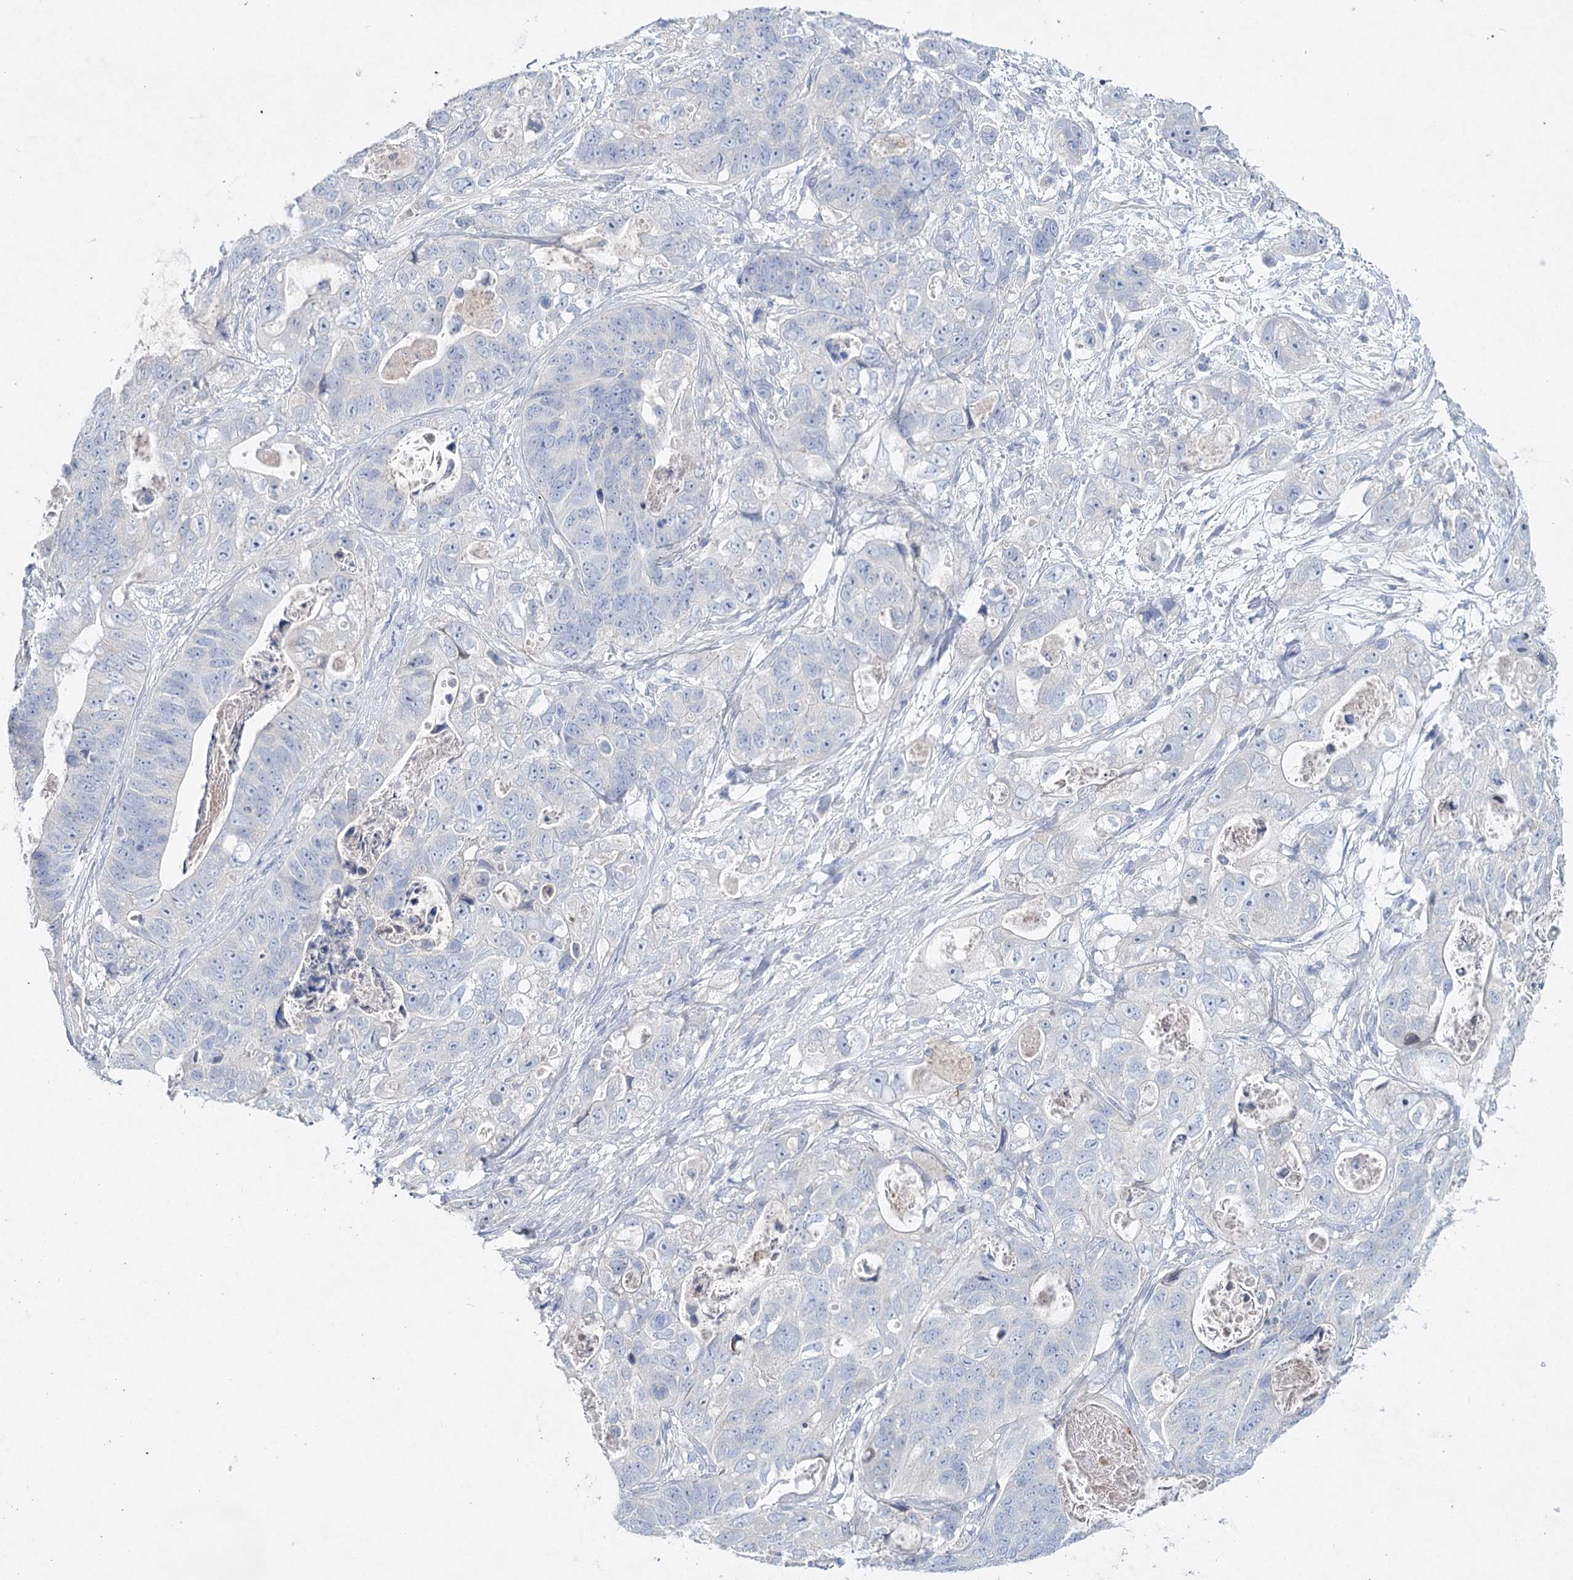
{"staining": {"intensity": "negative", "quantity": "none", "location": "none"}, "tissue": "stomach cancer", "cell_type": "Tumor cells", "image_type": "cancer", "snomed": [{"axis": "morphology", "description": "Adenocarcinoma, NOS"}, {"axis": "topography", "description": "Stomach"}], "caption": "An immunohistochemistry (IHC) histopathology image of stomach cancer (adenocarcinoma) is shown. There is no staining in tumor cells of stomach cancer (adenocarcinoma). (DAB immunohistochemistry (IHC) visualized using brightfield microscopy, high magnification).", "gene": "MAP3K13", "patient": {"sex": "female", "age": 89}}